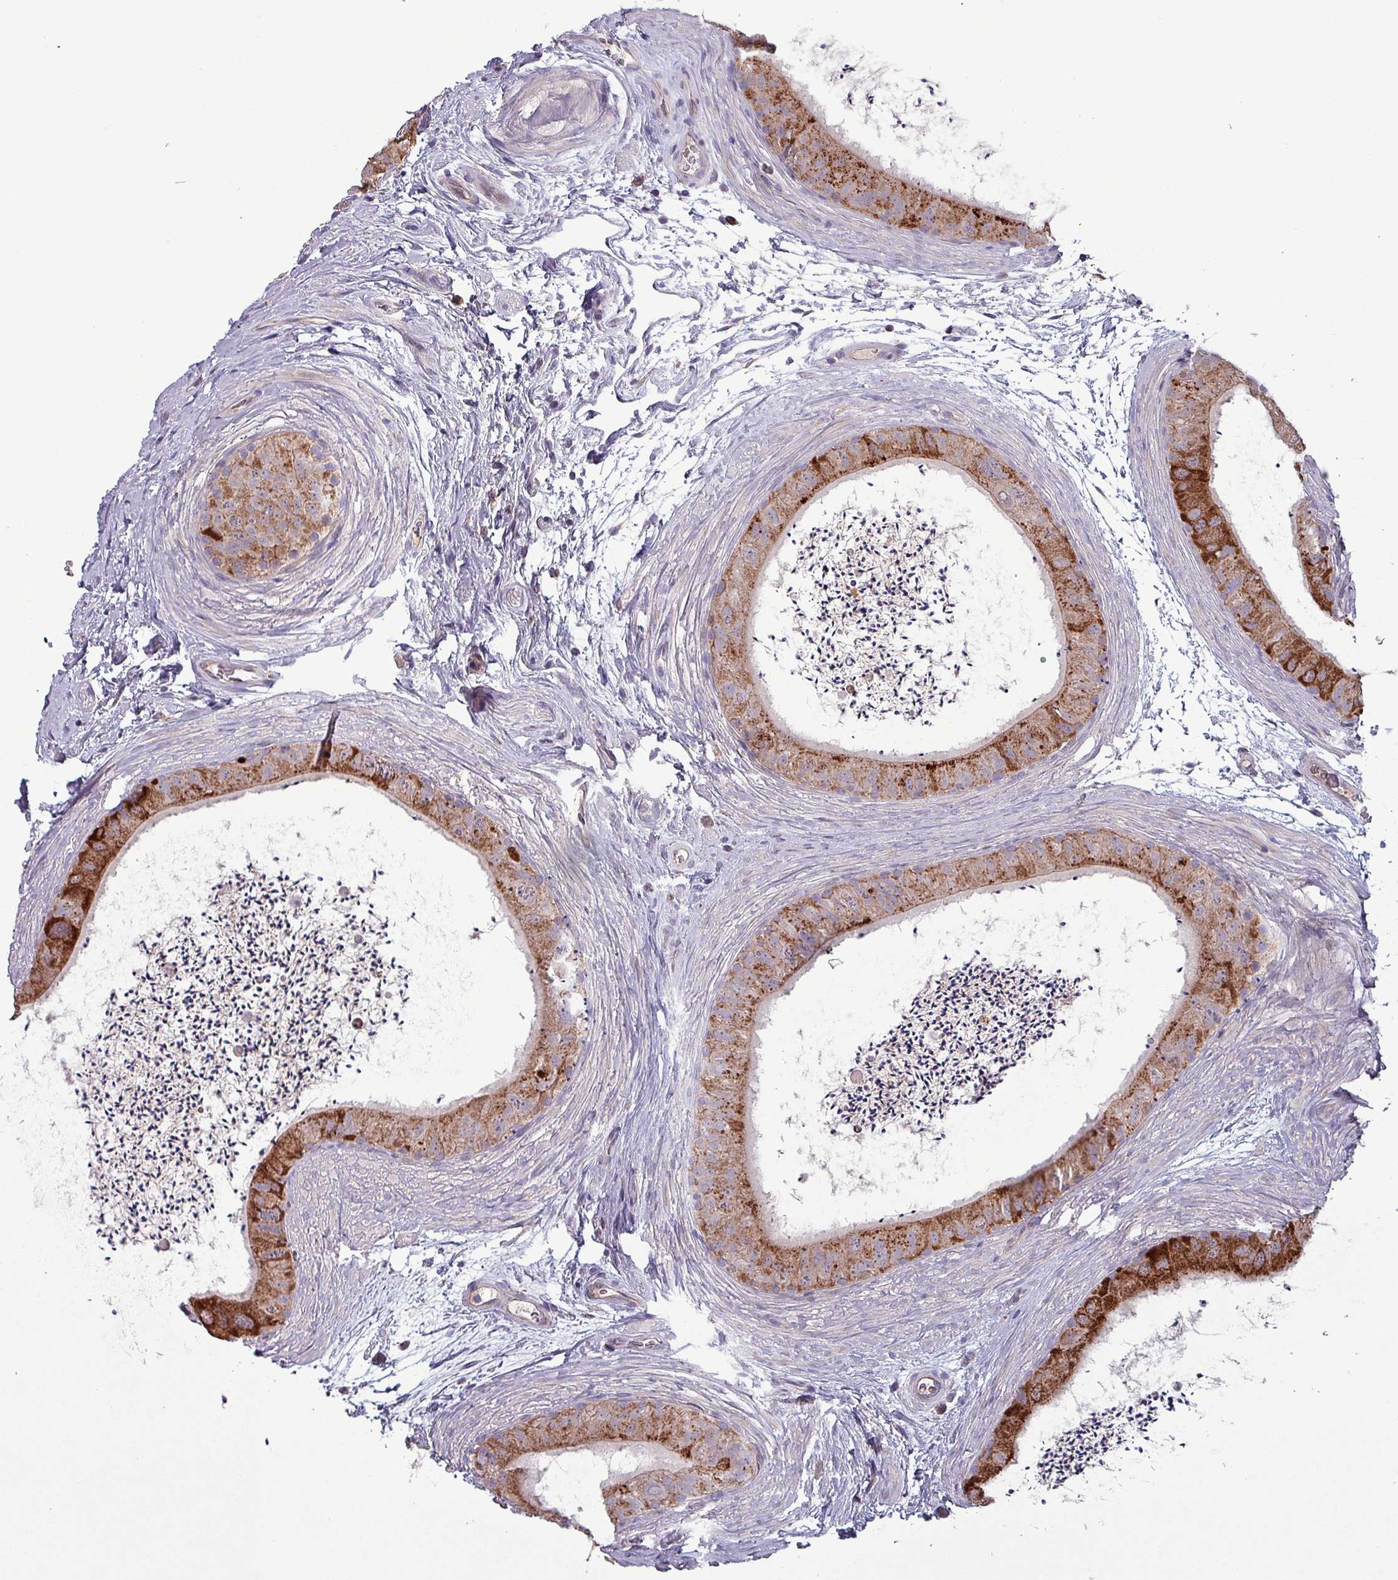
{"staining": {"intensity": "strong", "quantity": ">75%", "location": "cytoplasmic/membranous"}, "tissue": "epididymis", "cell_type": "Glandular cells", "image_type": "normal", "snomed": [{"axis": "morphology", "description": "Normal tissue, NOS"}, {"axis": "topography", "description": "Epididymis"}], "caption": "Strong cytoplasmic/membranous staining is identified in approximately >75% of glandular cells in normal epididymis. (IHC, brightfield microscopy, high magnification).", "gene": "ZNF322", "patient": {"sex": "male", "age": 50}}